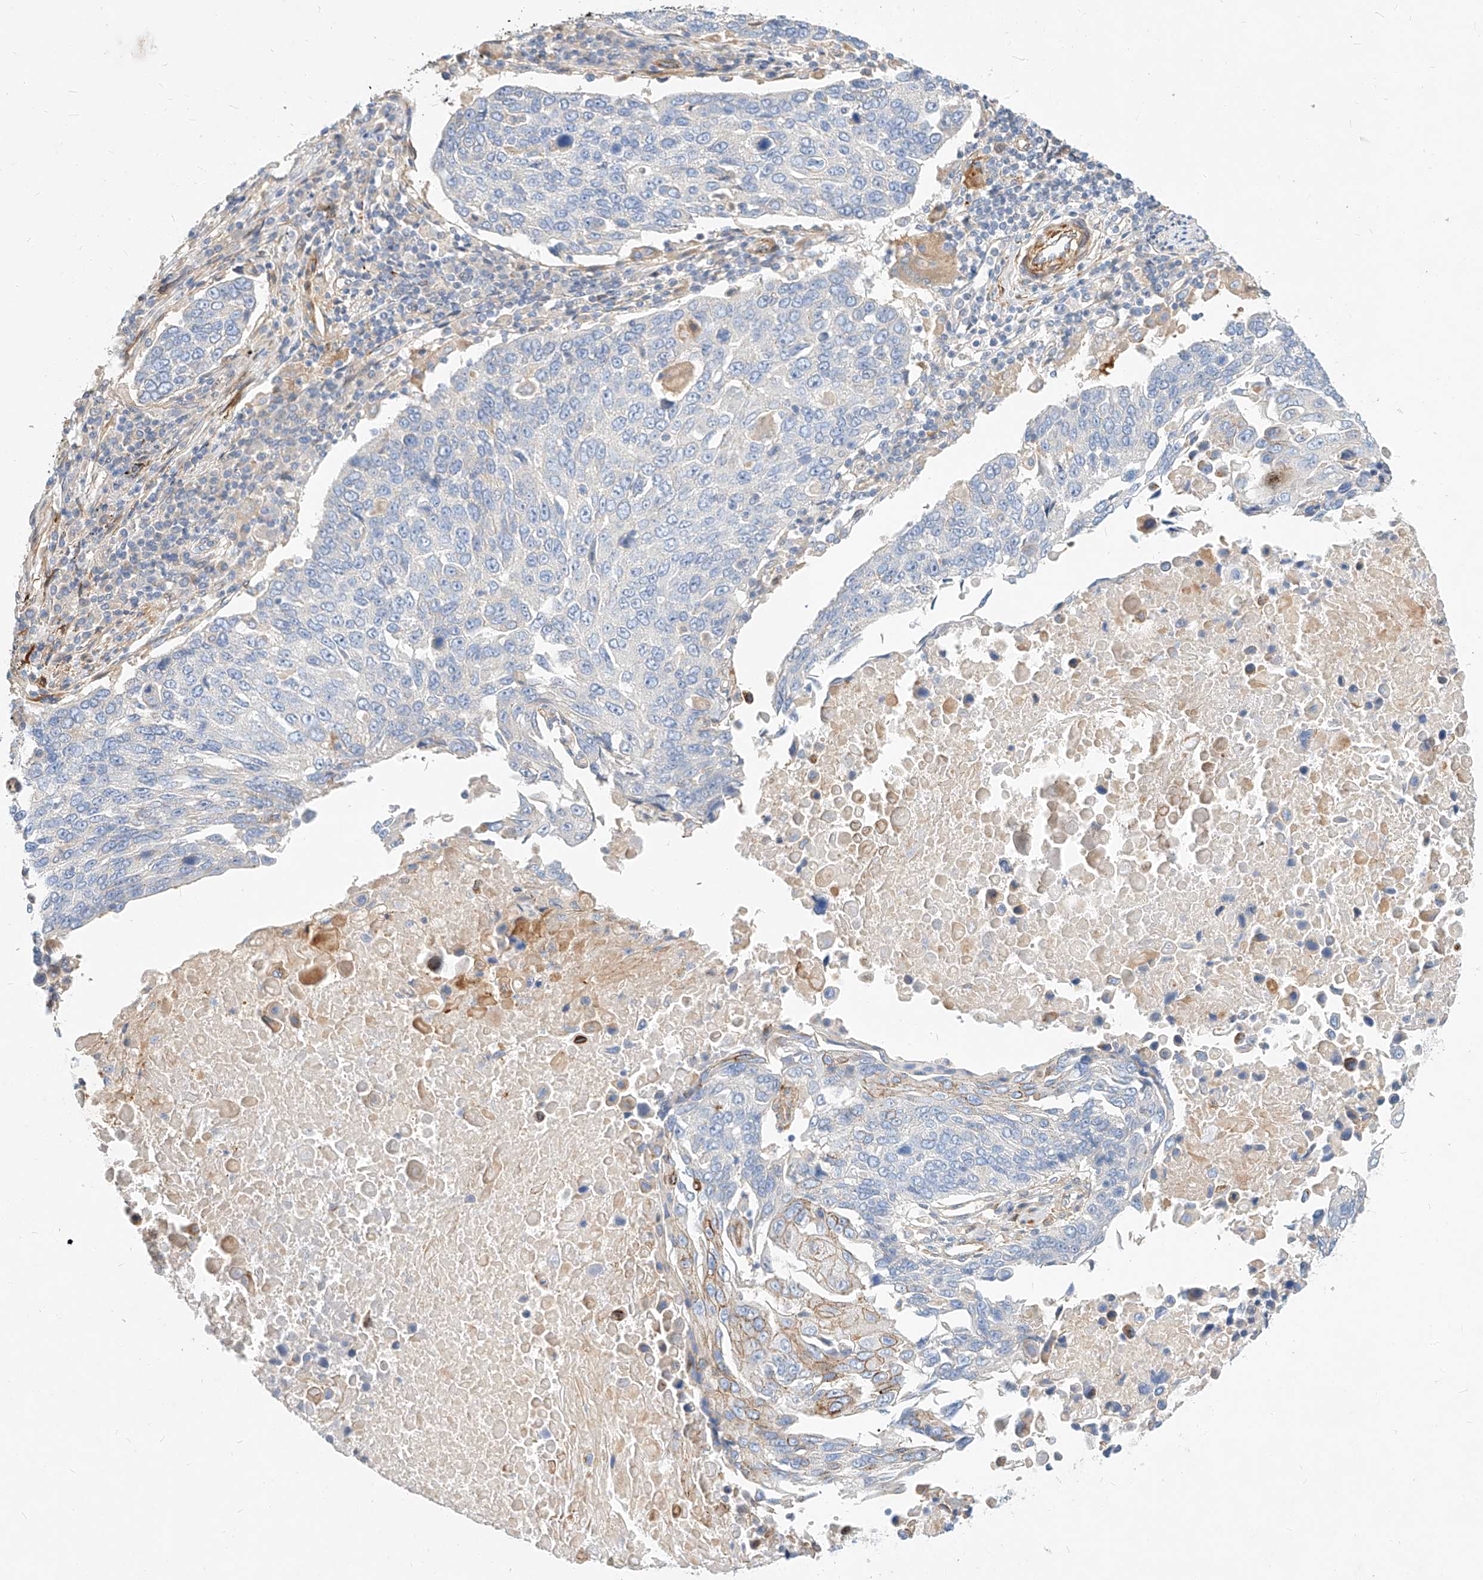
{"staining": {"intensity": "negative", "quantity": "none", "location": "none"}, "tissue": "lung cancer", "cell_type": "Tumor cells", "image_type": "cancer", "snomed": [{"axis": "morphology", "description": "Squamous cell carcinoma, NOS"}, {"axis": "topography", "description": "Lung"}], "caption": "IHC of human lung squamous cell carcinoma shows no positivity in tumor cells.", "gene": "KCNH5", "patient": {"sex": "male", "age": 66}}